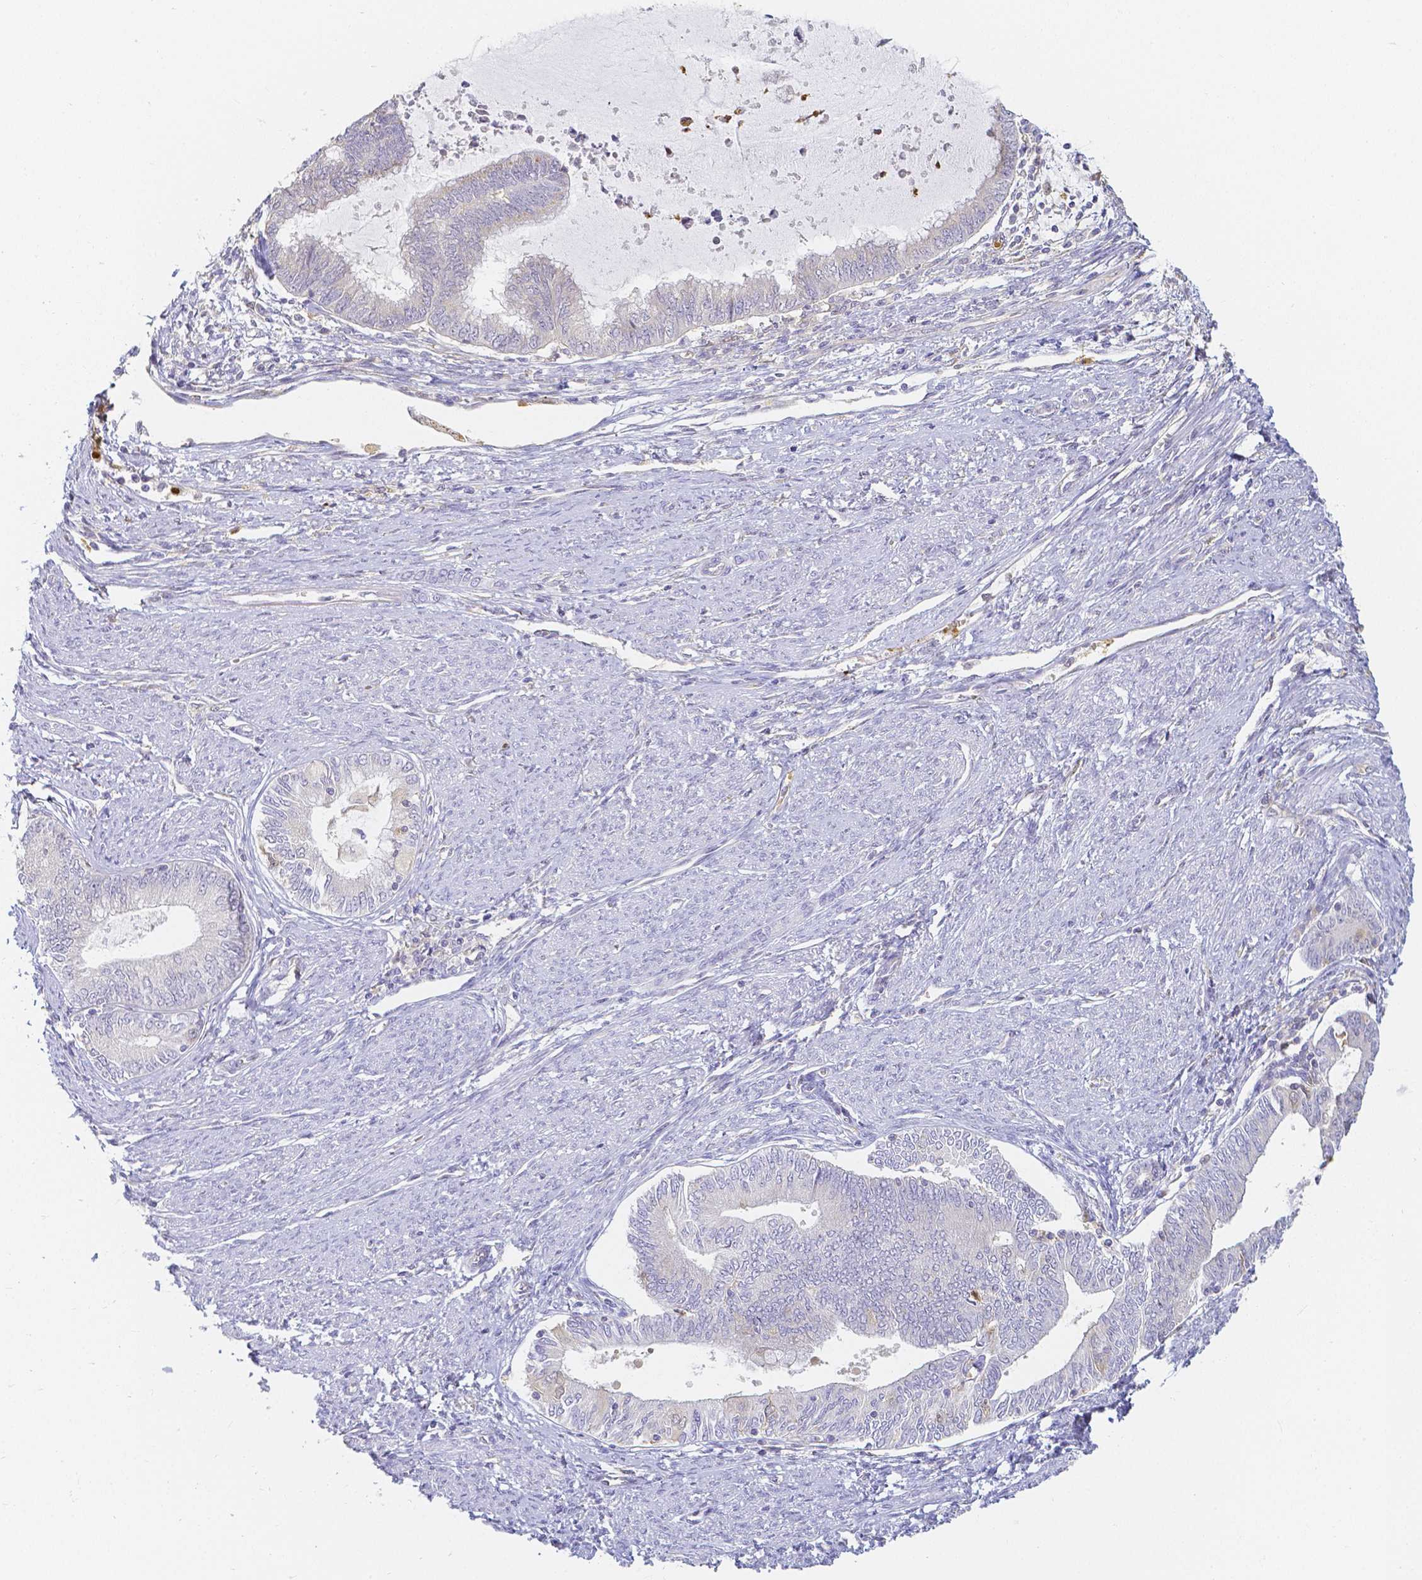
{"staining": {"intensity": "negative", "quantity": "none", "location": "none"}, "tissue": "endometrial cancer", "cell_type": "Tumor cells", "image_type": "cancer", "snomed": [{"axis": "morphology", "description": "Adenocarcinoma, NOS"}, {"axis": "topography", "description": "Endometrium"}], "caption": "Endometrial cancer (adenocarcinoma) stained for a protein using immunohistochemistry (IHC) displays no staining tumor cells.", "gene": "KCNH1", "patient": {"sex": "female", "age": 79}}